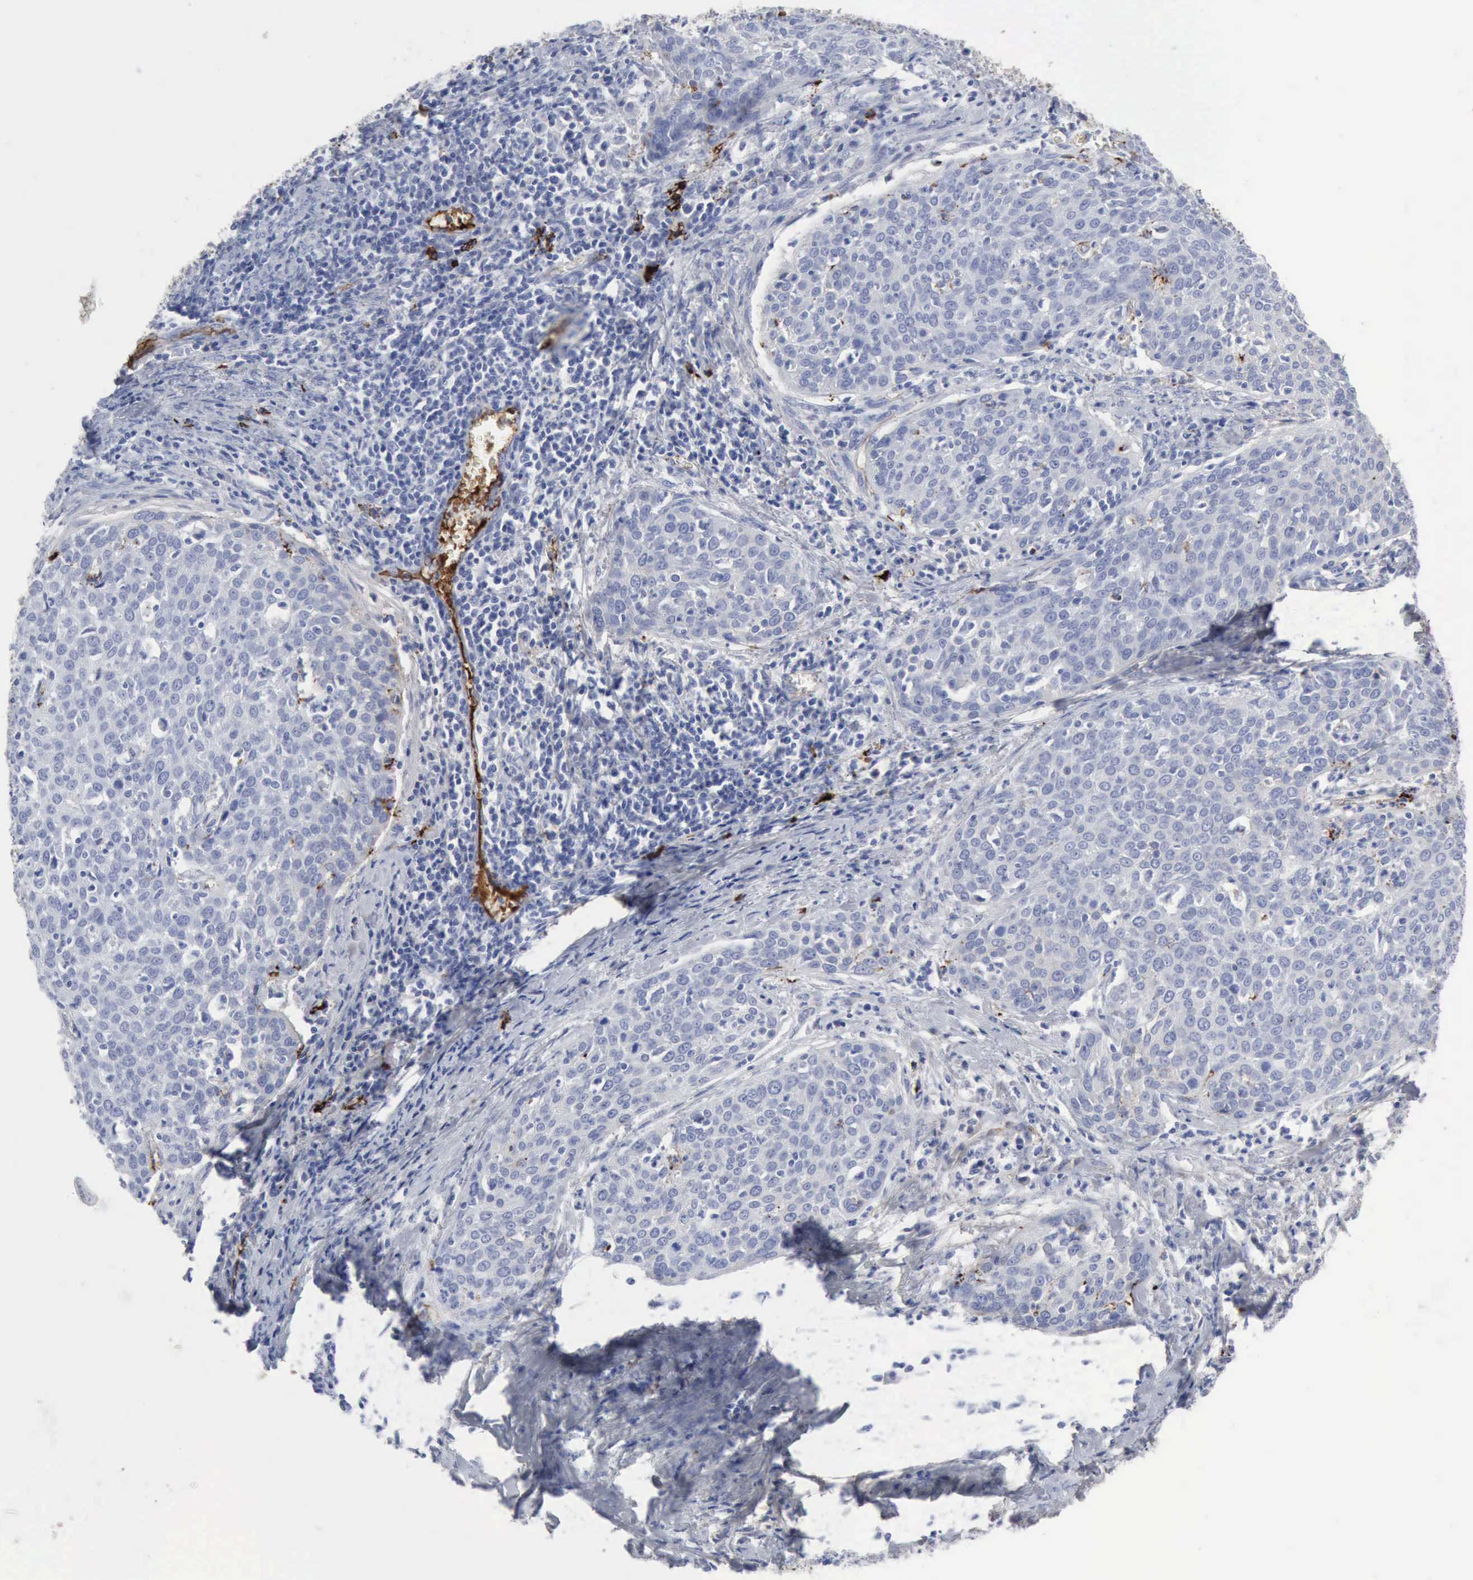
{"staining": {"intensity": "negative", "quantity": "none", "location": "none"}, "tissue": "cervical cancer", "cell_type": "Tumor cells", "image_type": "cancer", "snomed": [{"axis": "morphology", "description": "Squamous cell carcinoma, NOS"}, {"axis": "topography", "description": "Cervix"}], "caption": "Tumor cells are negative for brown protein staining in cervical squamous cell carcinoma.", "gene": "C4BPA", "patient": {"sex": "female", "age": 38}}